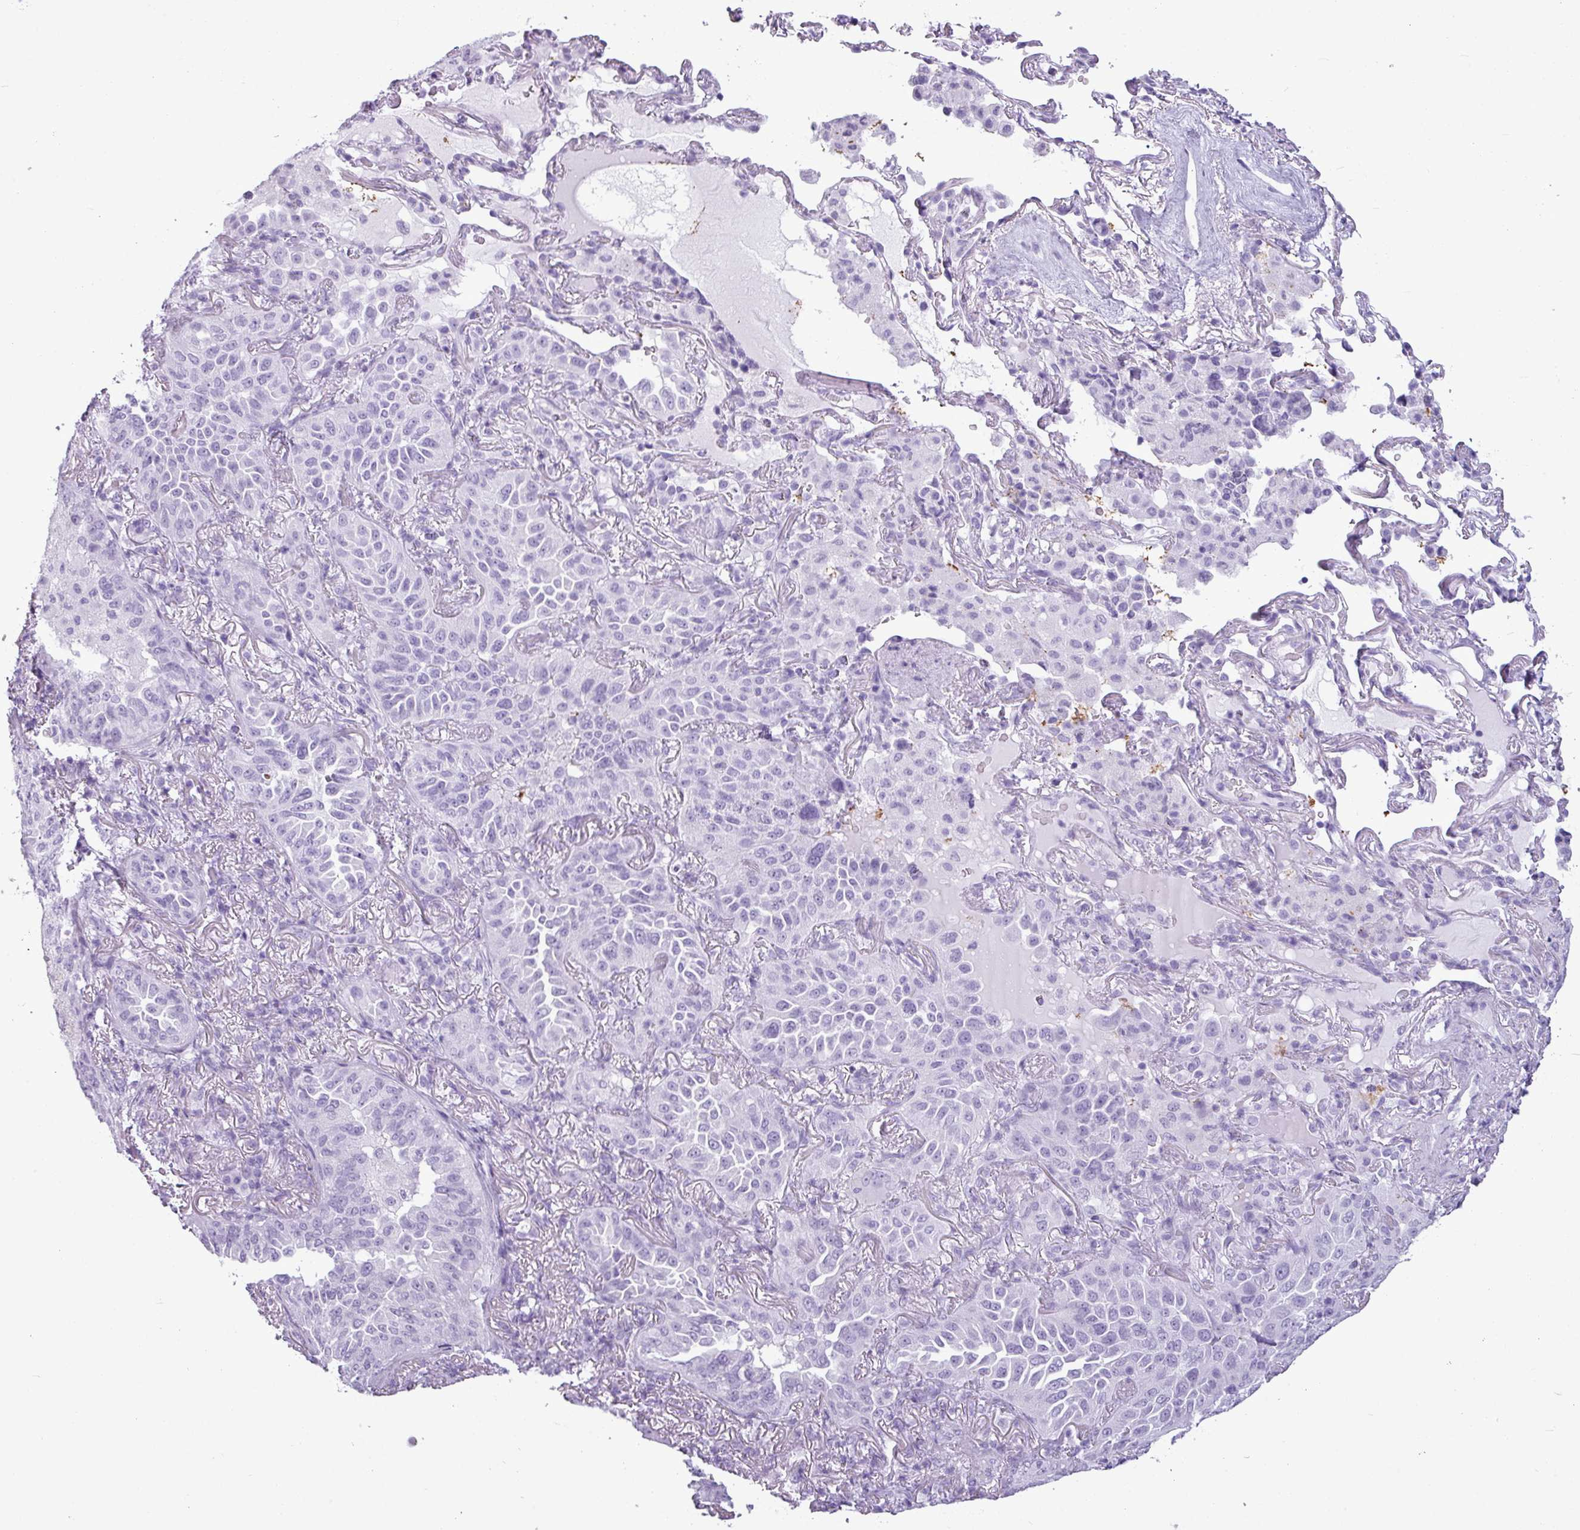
{"staining": {"intensity": "negative", "quantity": "none", "location": "none"}, "tissue": "lung cancer", "cell_type": "Tumor cells", "image_type": "cancer", "snomed": [{"axis": "morphology", "description": "Adenocarcinoma, NOS"}, {"axis": "topography", "description": "Lung"}], "caption": "A high-resolution micrograph shows immunohistochemistry staining of adenocarcinoma (lung), which reveals no significant staining in tumor cells.", "gene": "AMY1B", "patient": {"sex": "female", "age": 69}}